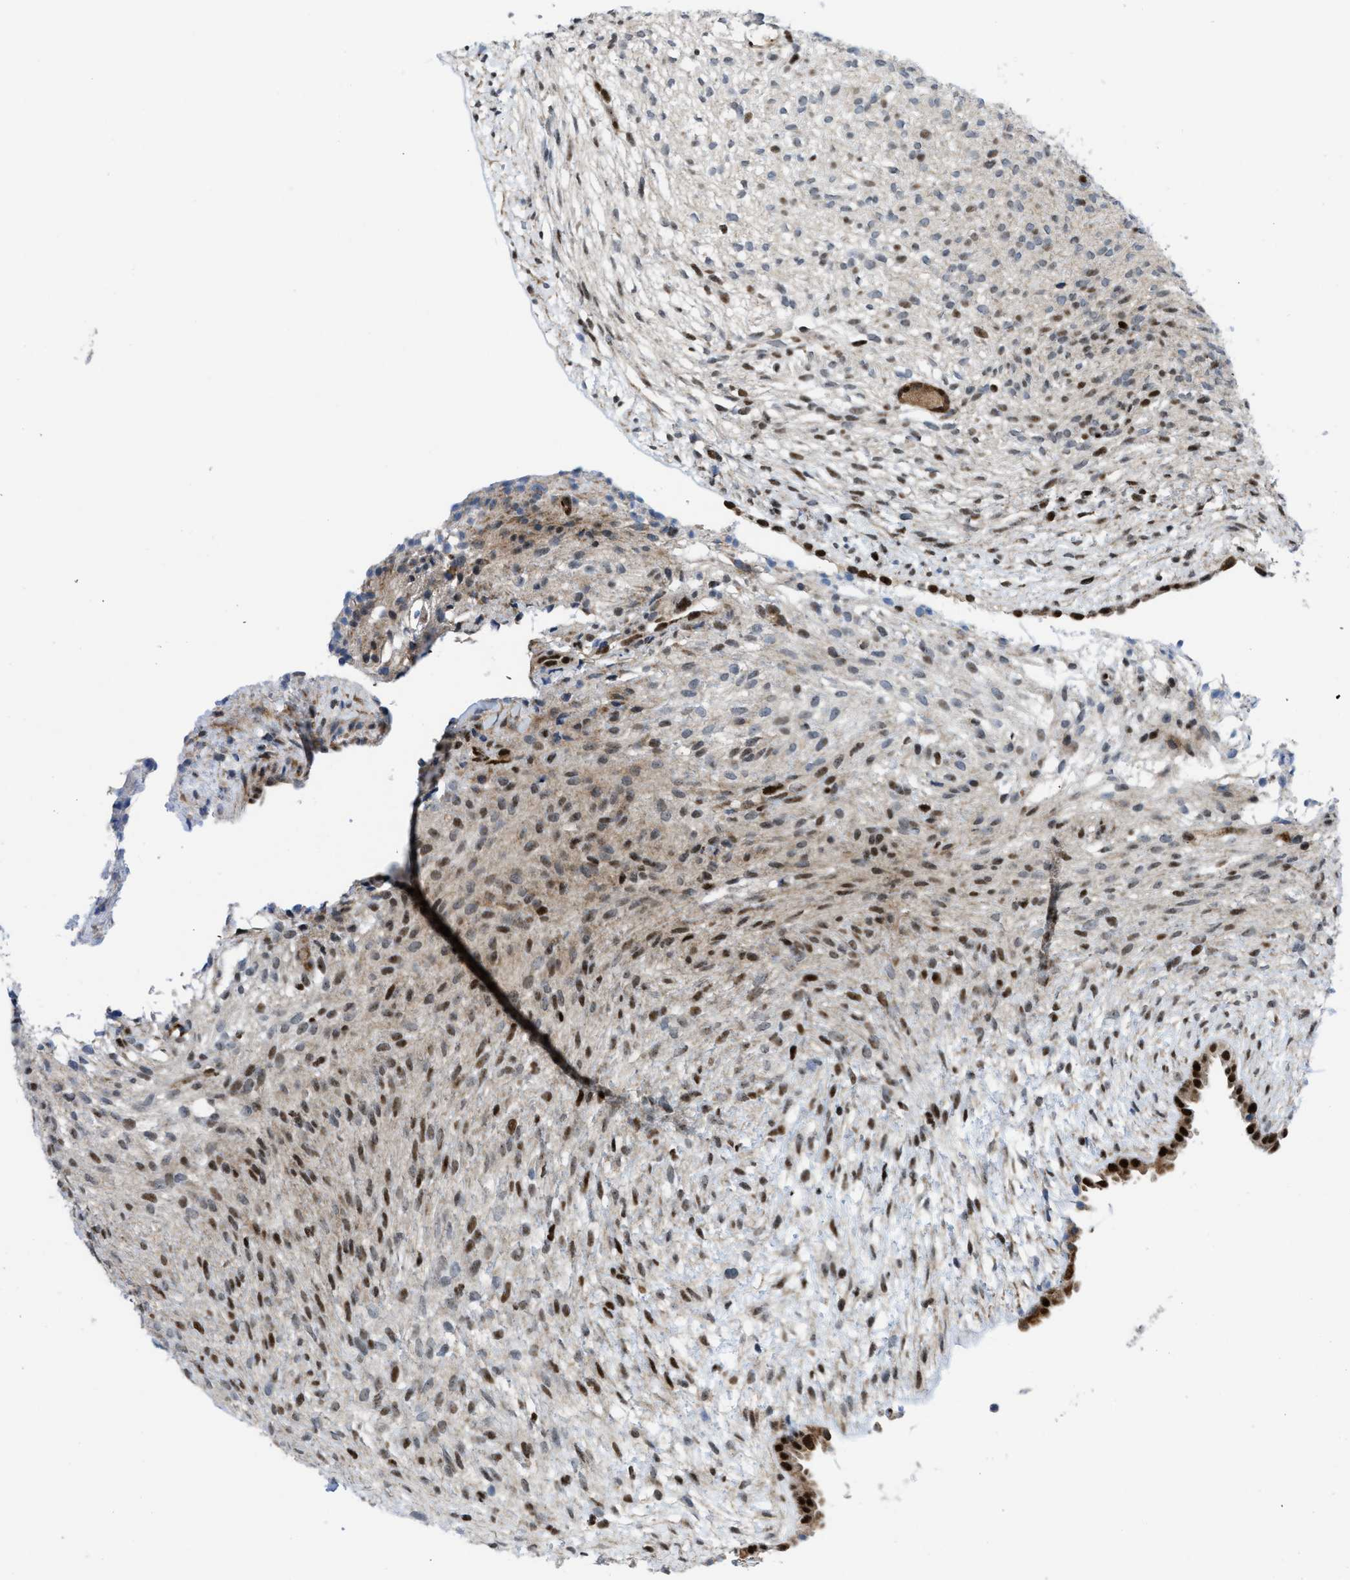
{"staining": {"intensity": "strong", "quantity": ">75%", "location": "cytoplasmic/membranous,nuclear"}, "tissue": "ovary", "cell_type": "Follicle cells", "image_type": "normal", "snomed": [{"axis": "morphology", "description": "Normal tissue, NOS"}, {"axis": "morphology", "description": "Cyst, NOS"}, {"axis": "topography", "description": "Ovary"}], "caption": "Immunohistochemical staining of normal ovary exhibits strong cytoplasmic/membranous,nuclear protein positivity in approximately >75% of follicle cells. Immunohistochemistry stains the protein in brown and the nuclei are stained blue.", "gene": "PPP2CB", "patient": {"sex": "female", "age": 18}}